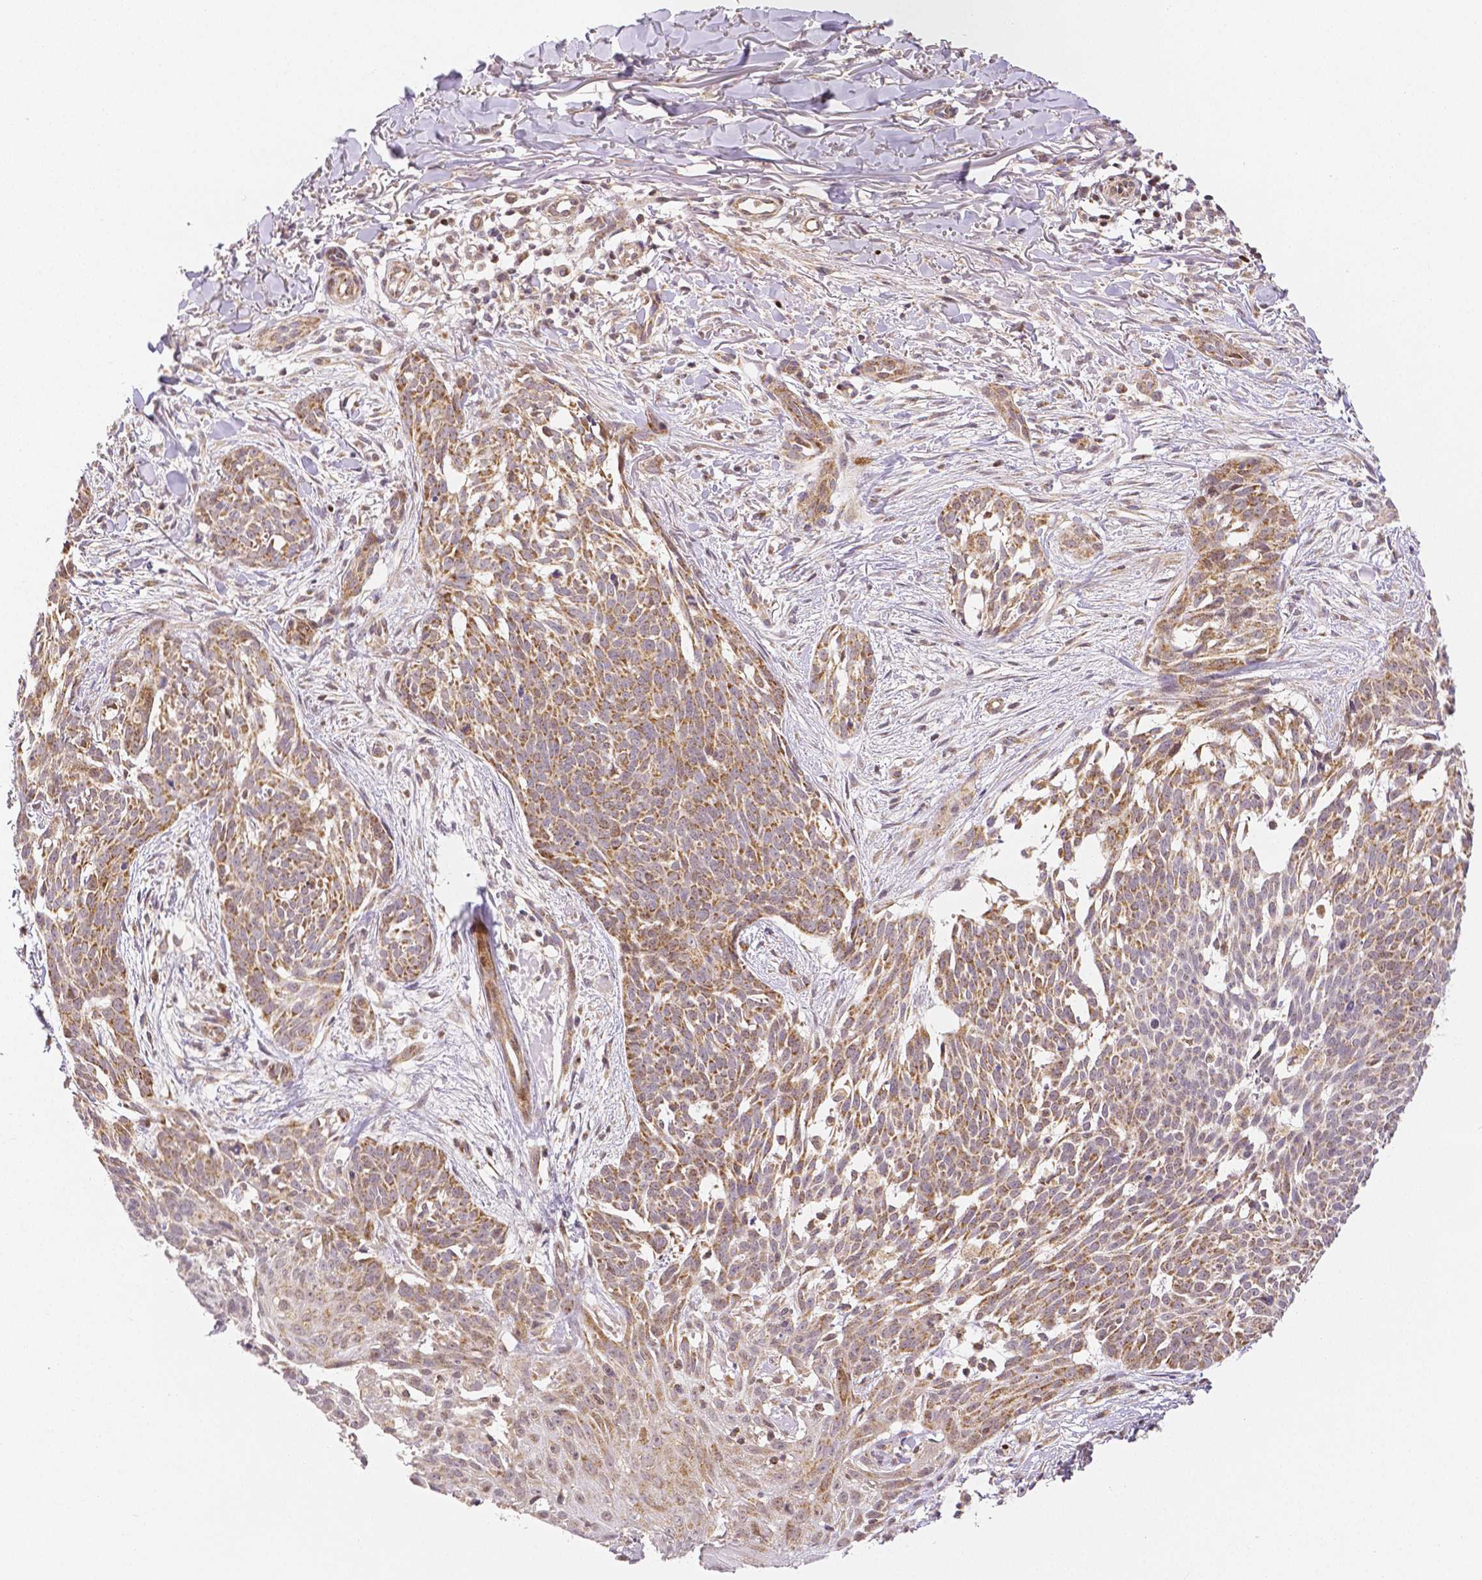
{"staining": {"intensity": "moderate", "quantity": ">75%", "location": "cytoplasmic/membranous"}, "tissue": "skin cancer", "cell_type": "Tumor cells", "image_type": "cancer", "snomed": [{"axis": "morphology", "description": "Basal cell carcinoma"}, {"axis": "topography", "description": "Skin"}], "caption": "Skin basal cell carcinoma was stained to show a protein in brown. There is medium levels of moderate cytoplasmic/membranous expression in approximately >75% of tumor cells.", "gene": "RHOT1", "patient": {"sex": "male", "age": 88}}